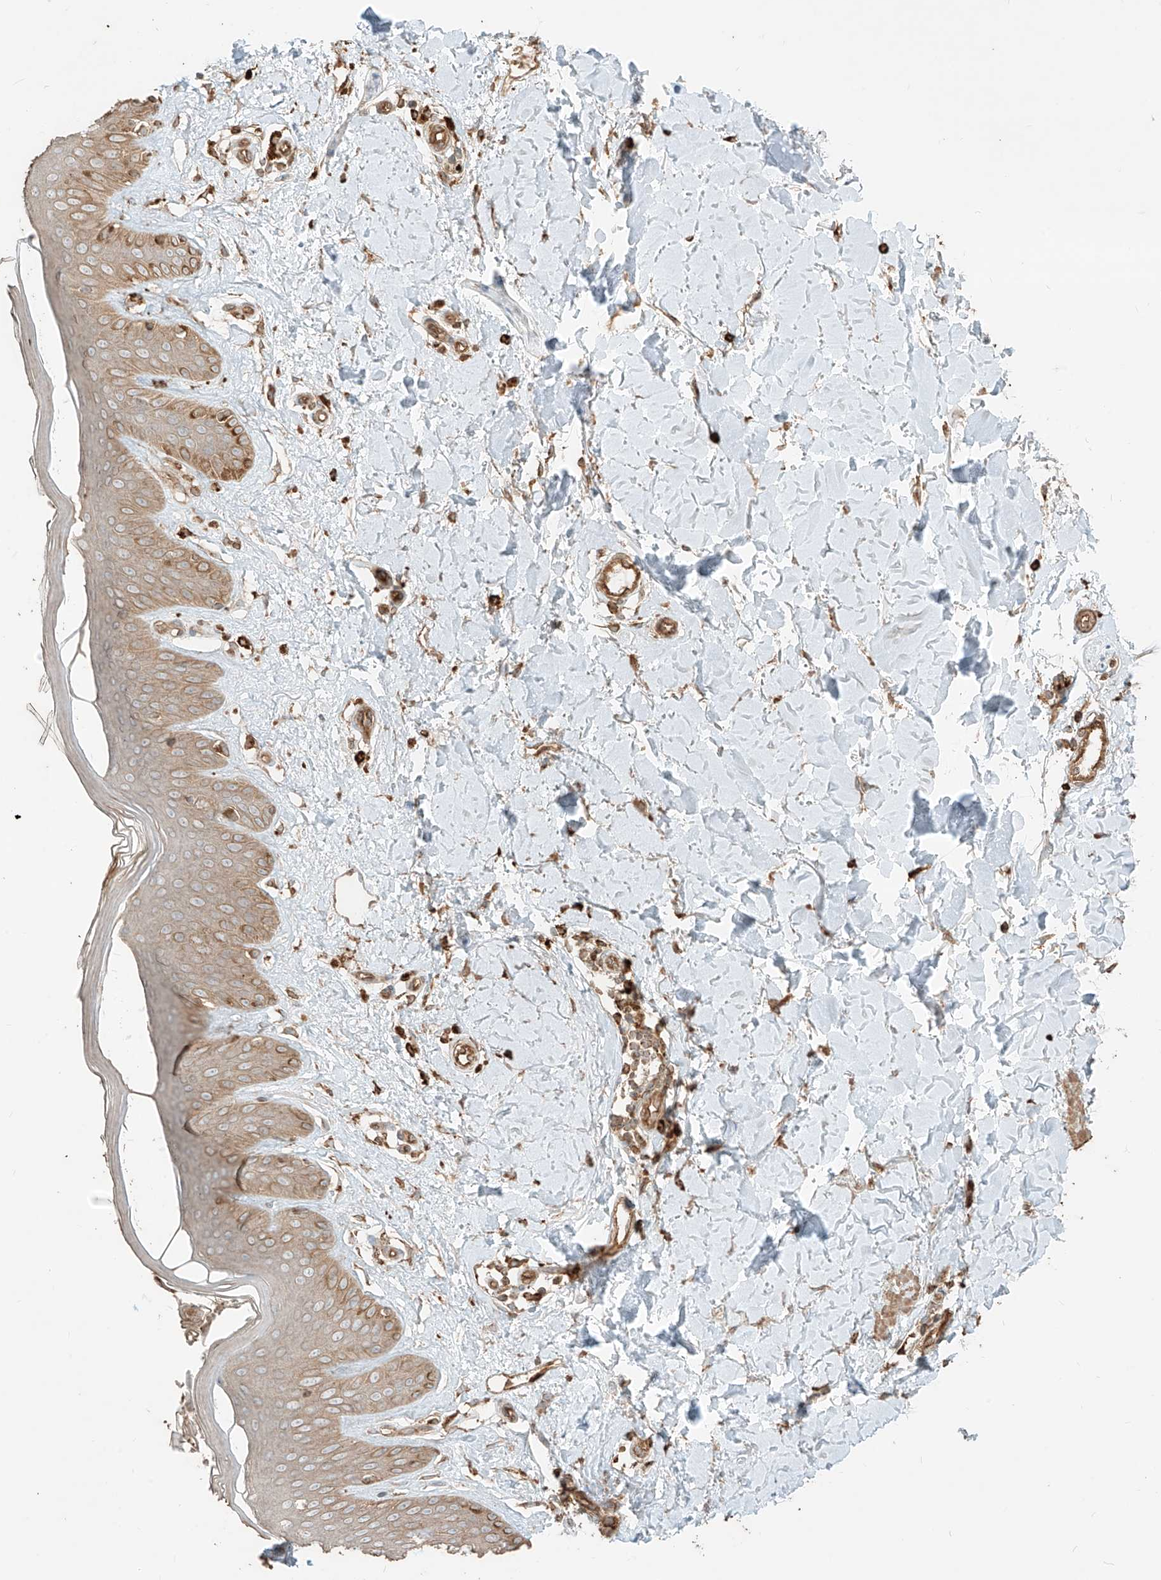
{"staining": {"intensity": "moderate", "quantity": ">75%", "location": "cytoplasmic/membranous"}, "tissue": "skin", "cell_type": "Fibroblasts", "image_type": "normal", "snomed": [{"axis": "morphology", "description": "Normal tissue, NOS"}, {"axis": "topography", "description": "Skin"}], "caption": "Protein expression analysis of unremarkable skin exhibits moderate cytoplasmic/membranous positivity in about >75% of fibroblasts. (DAB (3,3'-diaminobenzidine) IHC, brown staining for protein, blue staining for nuclei).", "gene": "CCDC115", "patient": {"sex": "female", "age": 64}}